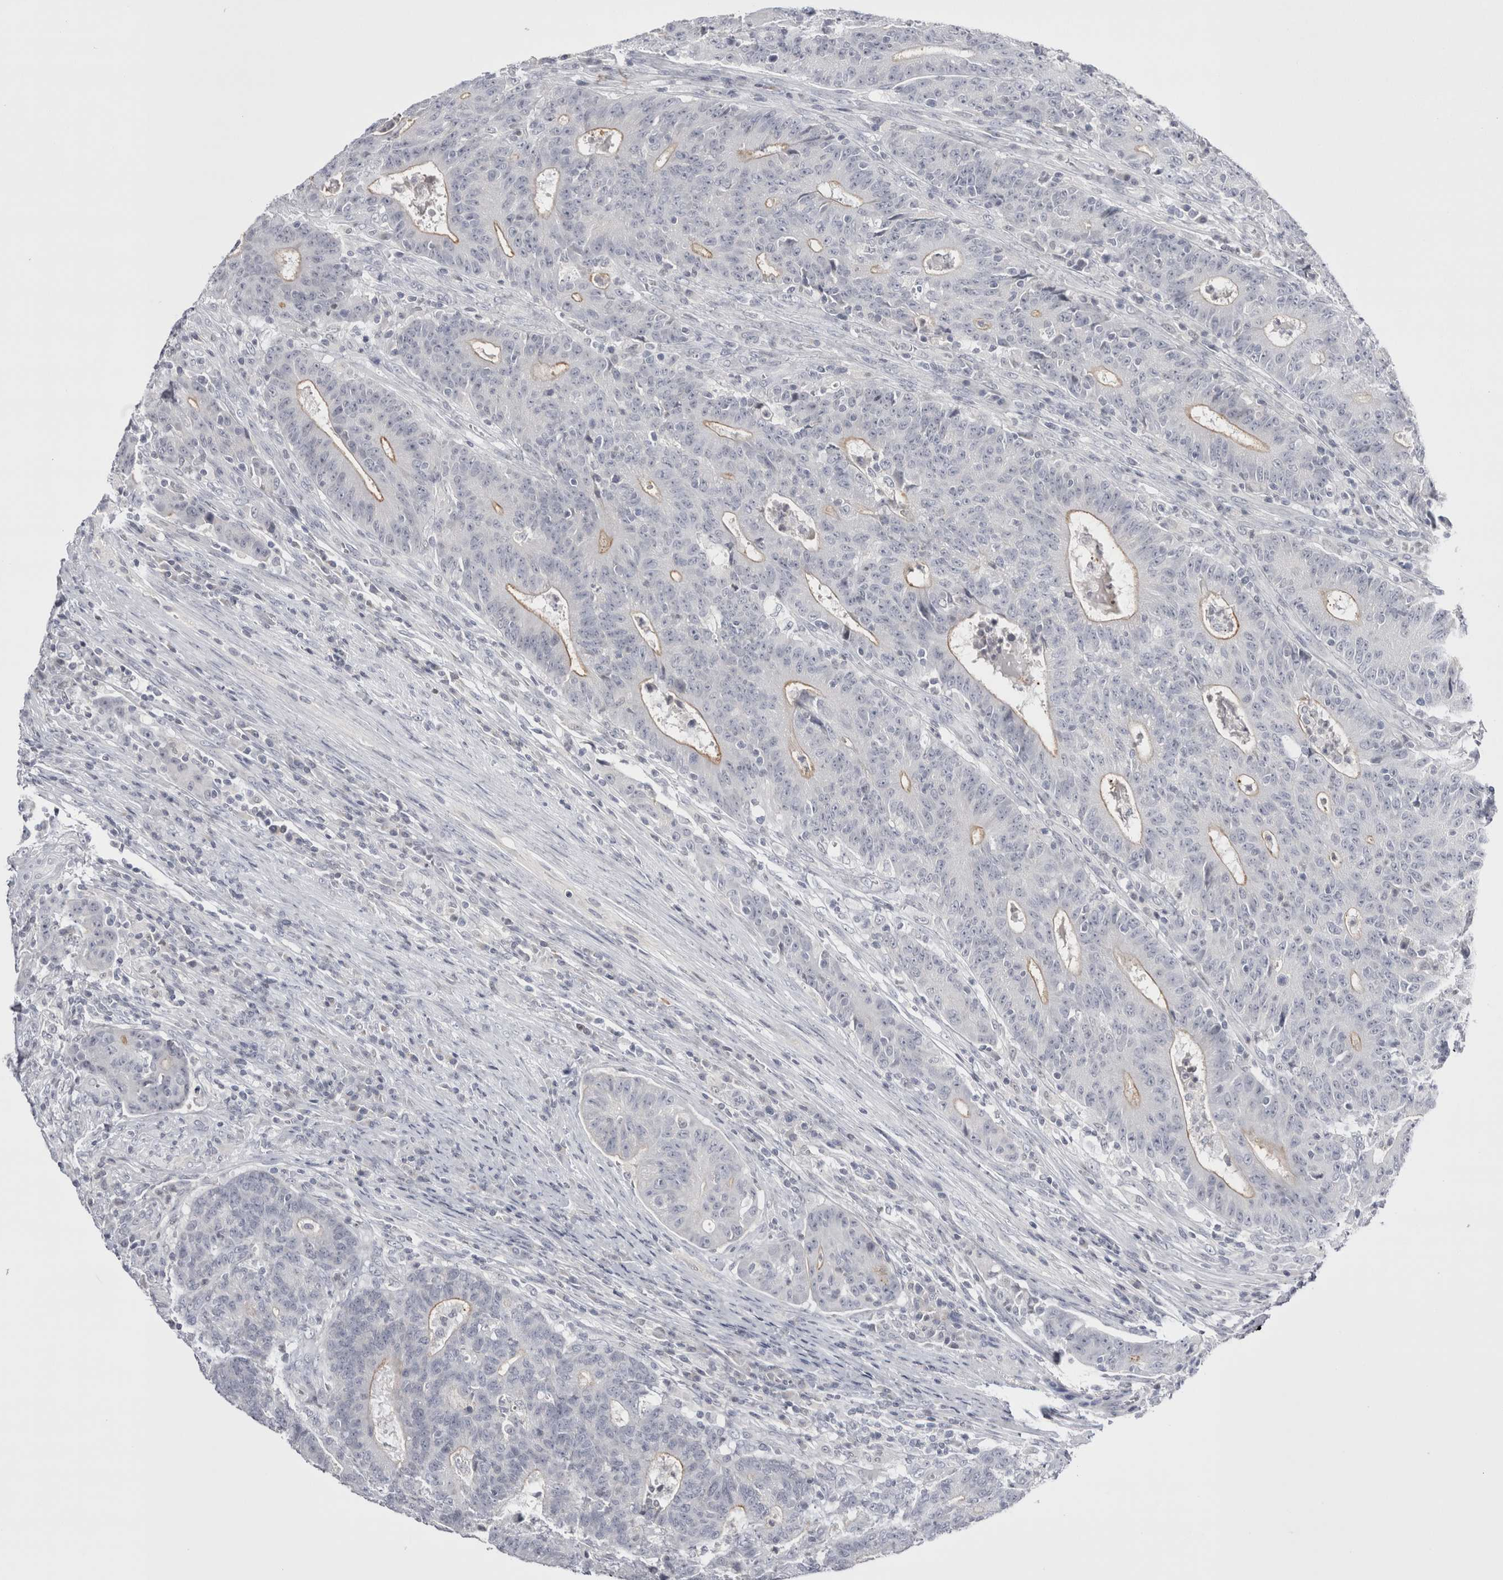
{"staining": {"intensity": "moderate", "quantity": "<25%", "location": "cytoplasmic/membranous"}, "tissue": "colorectal cancer", "cell_type": "Tumor cells", "image_type": "cancer", "snomed": [{"axis": "morphology", "description": "Normal tissue, NOS"}, {"axis": "morphology", "description": "Adenocarcinoma, NOS"}, {"axis": "topography", "description": "Colon"}], "caption": "Protein expression analysis of human colorectal cancer (adenocarcinoma) reveals moderate cytoplasmic/membranous positivity in about <25% of tumor cells.", "gene": "FNDC8", "patient": {"sex": "female", "age": 75}}